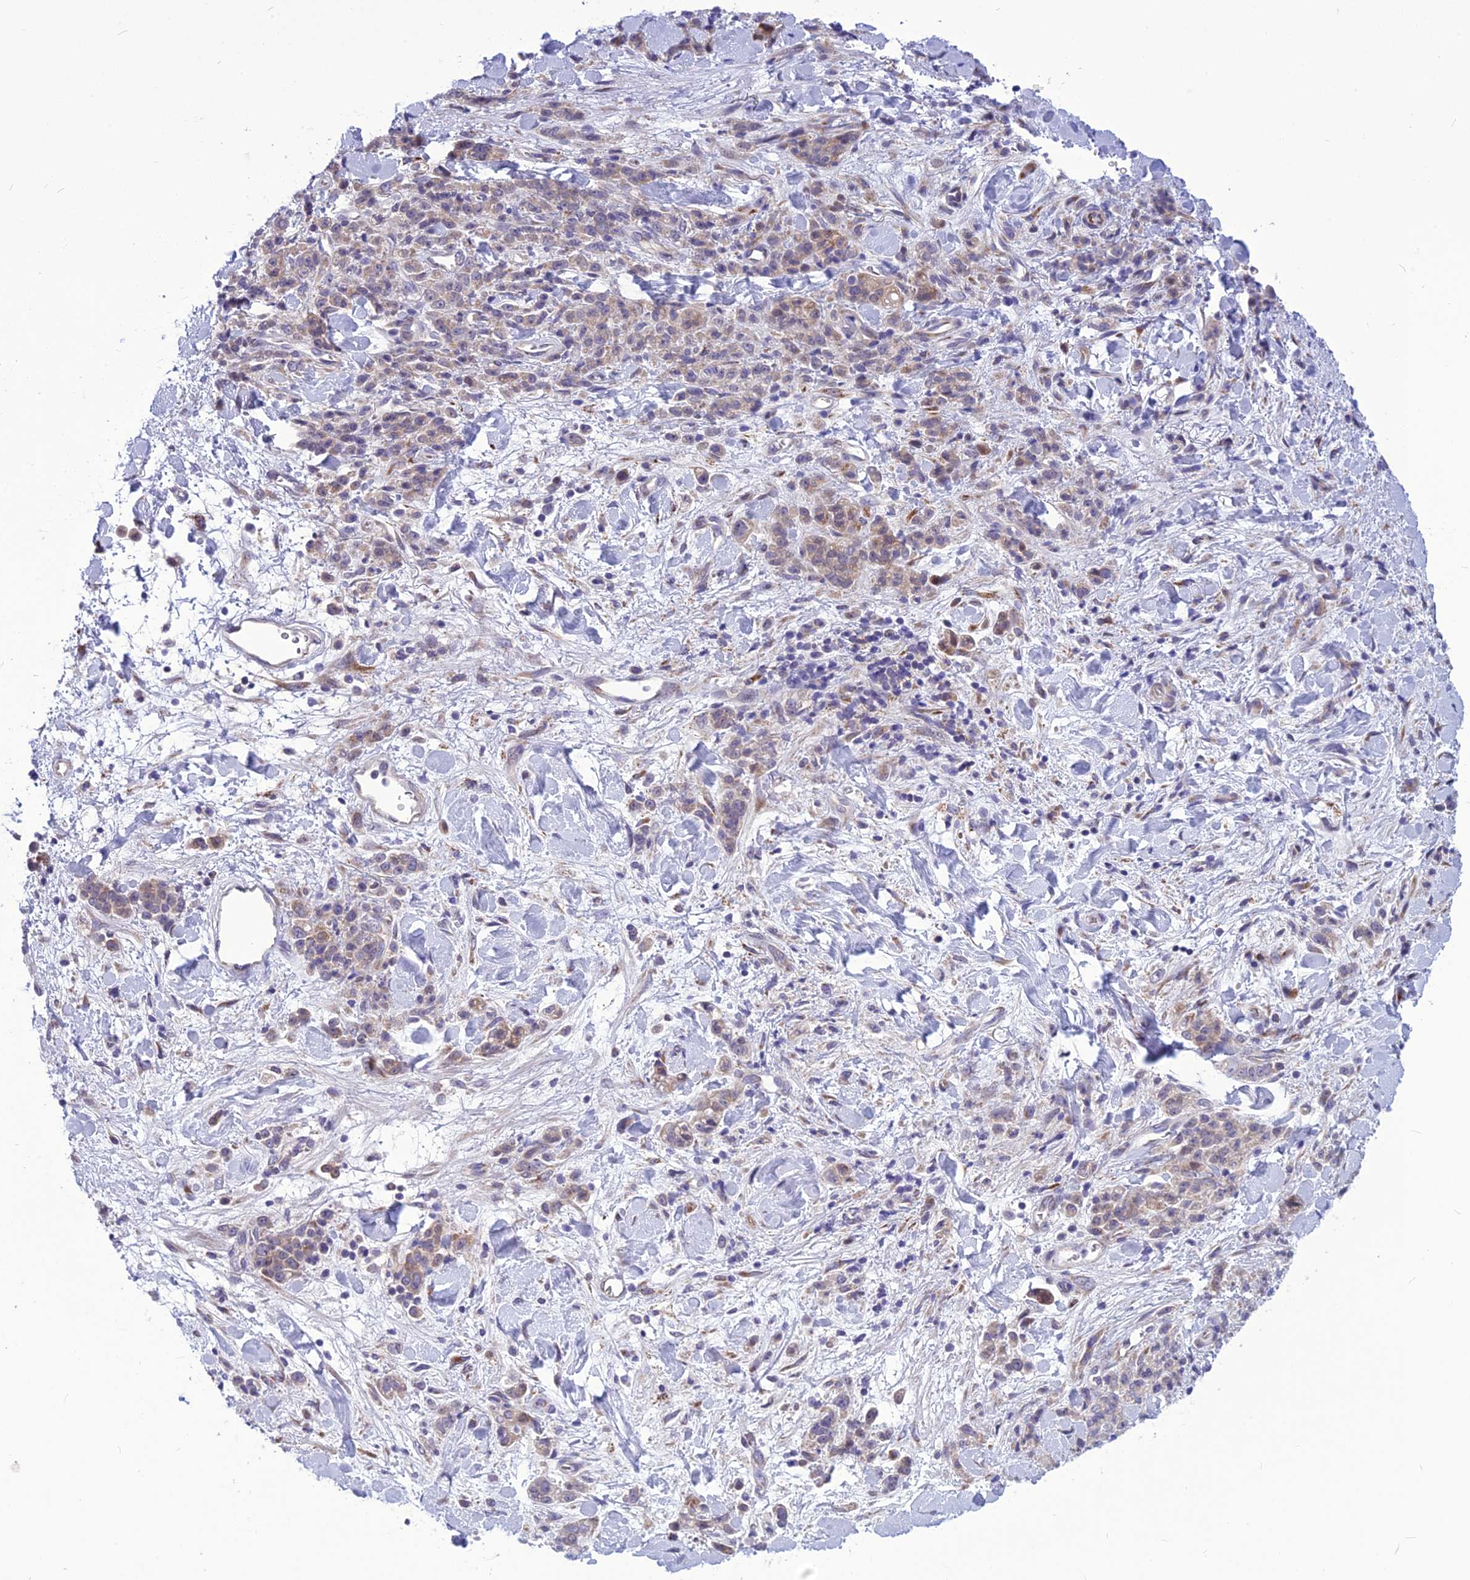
{"staining": {"intensity": "moderate", "quantity": "<25%", "location": "cytoplasmic/membranous"}, "tissue": "stomach cancer", "cell_type": "Tumor cells", "image_type": "cancer", "snomed": [{"axis": "morphology", "description": "Normal tissue, NOS"}, {"axis": "morphology", "description": "Adenocarcinoma, NOS"}, {"axis": "topography", "description": "Stomach"}], "caption": "Stomach cancer (adenocarcinoma) stained for a protein (brown) reveals moderate cytoplasmic/membranous positive positivity in approximately <25% of tumor cells.", "gene": "PSMF1", "patient": {"sex": "male", "age": 82}}